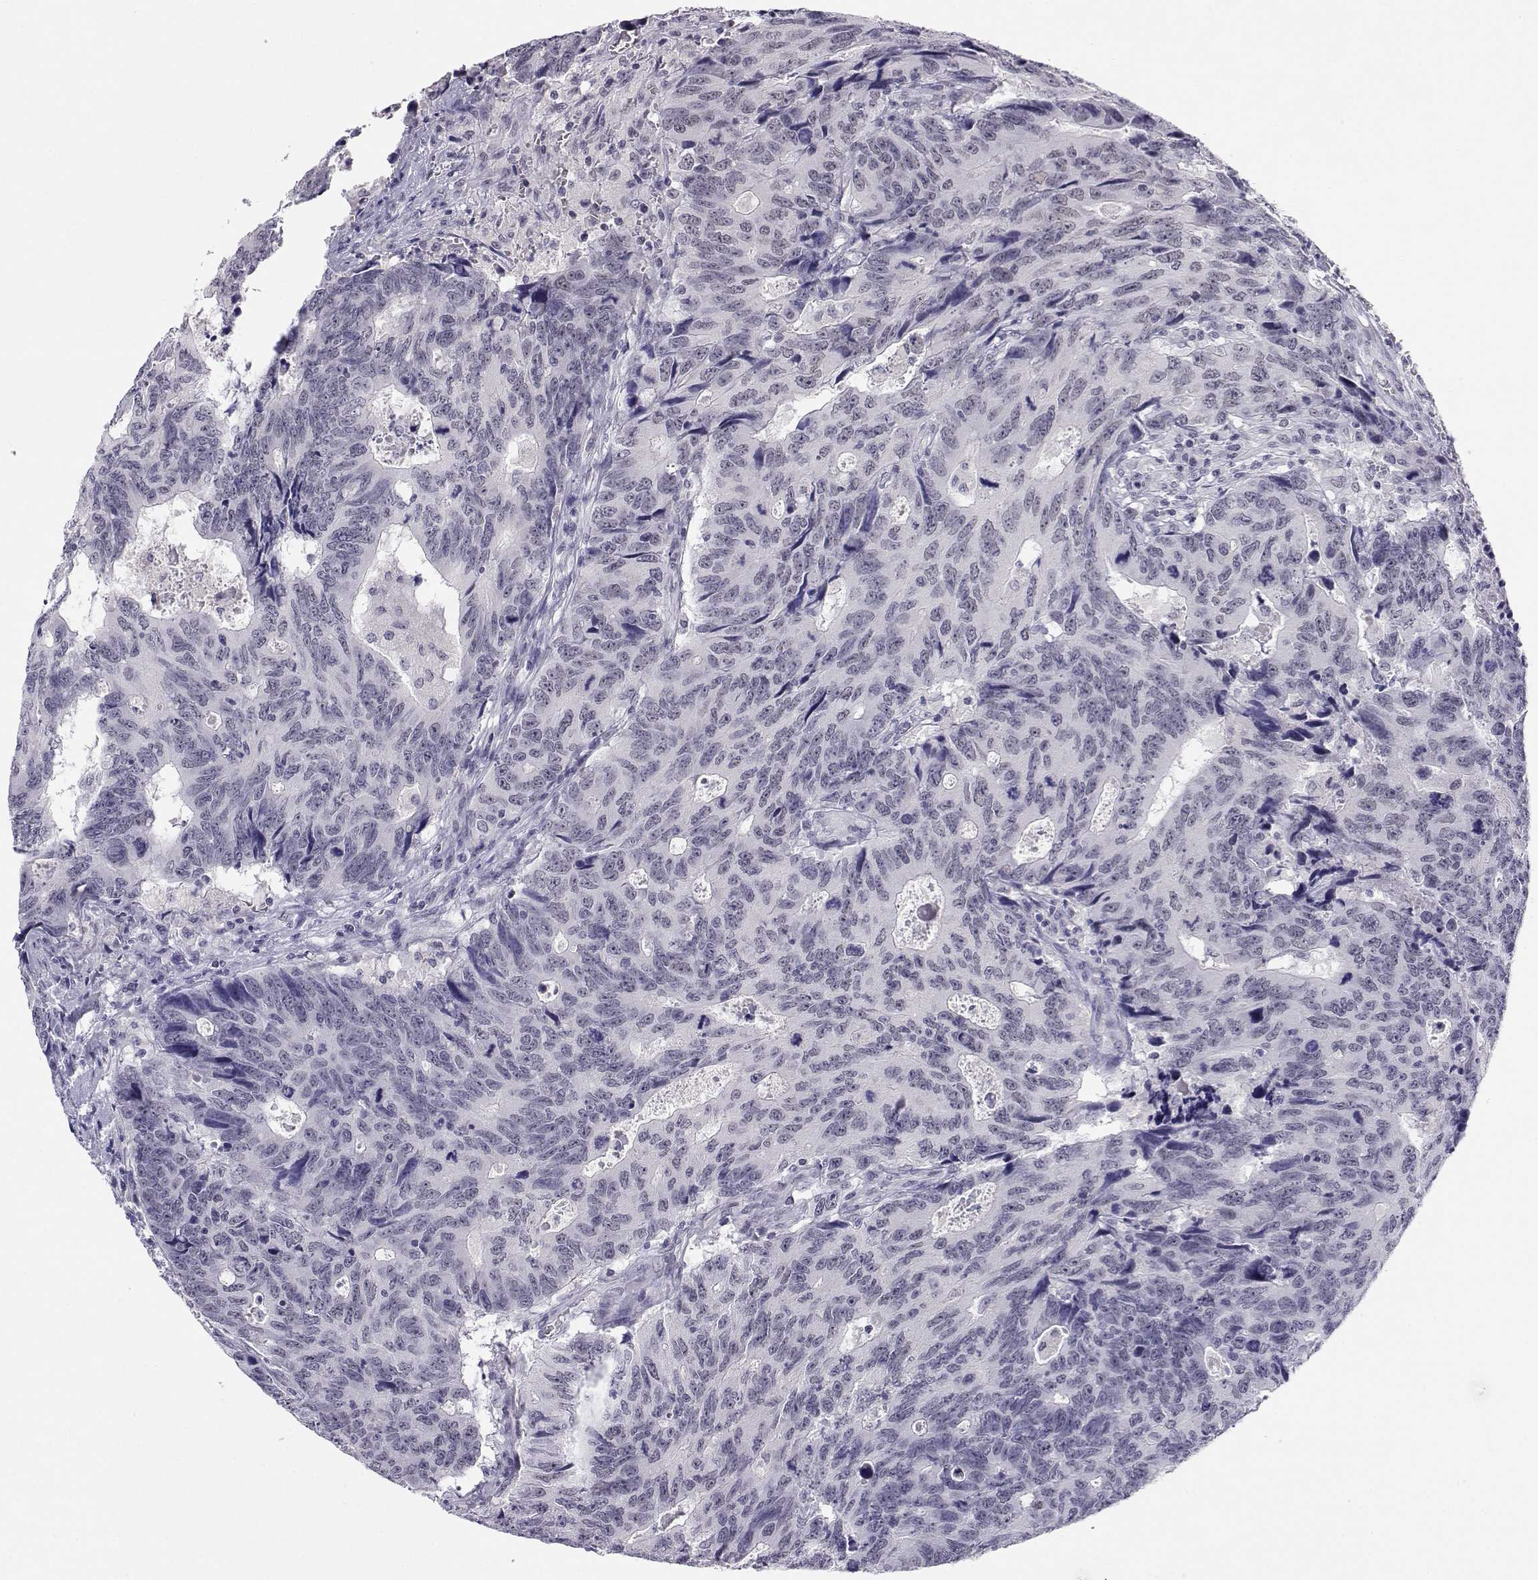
{"staining": {"intensity": "negative", "quantity": "none", "location": "none"}, "tissue": "colorectal cancer", "cell_type": "Tumor cells", "image_type": "cancer", "snomed": [{"axis": "morphology", "description": "Adenocarcinoma, NOS"}, {"axis": "topography", "description": "Colon"}], "caption": "Immunohistochemistry of human colorectal cancer (adenocarcinoma) exhibits no staining in tumor cells.", "gene": "MED26", "patient": {"sex": "female", "age": 77}}